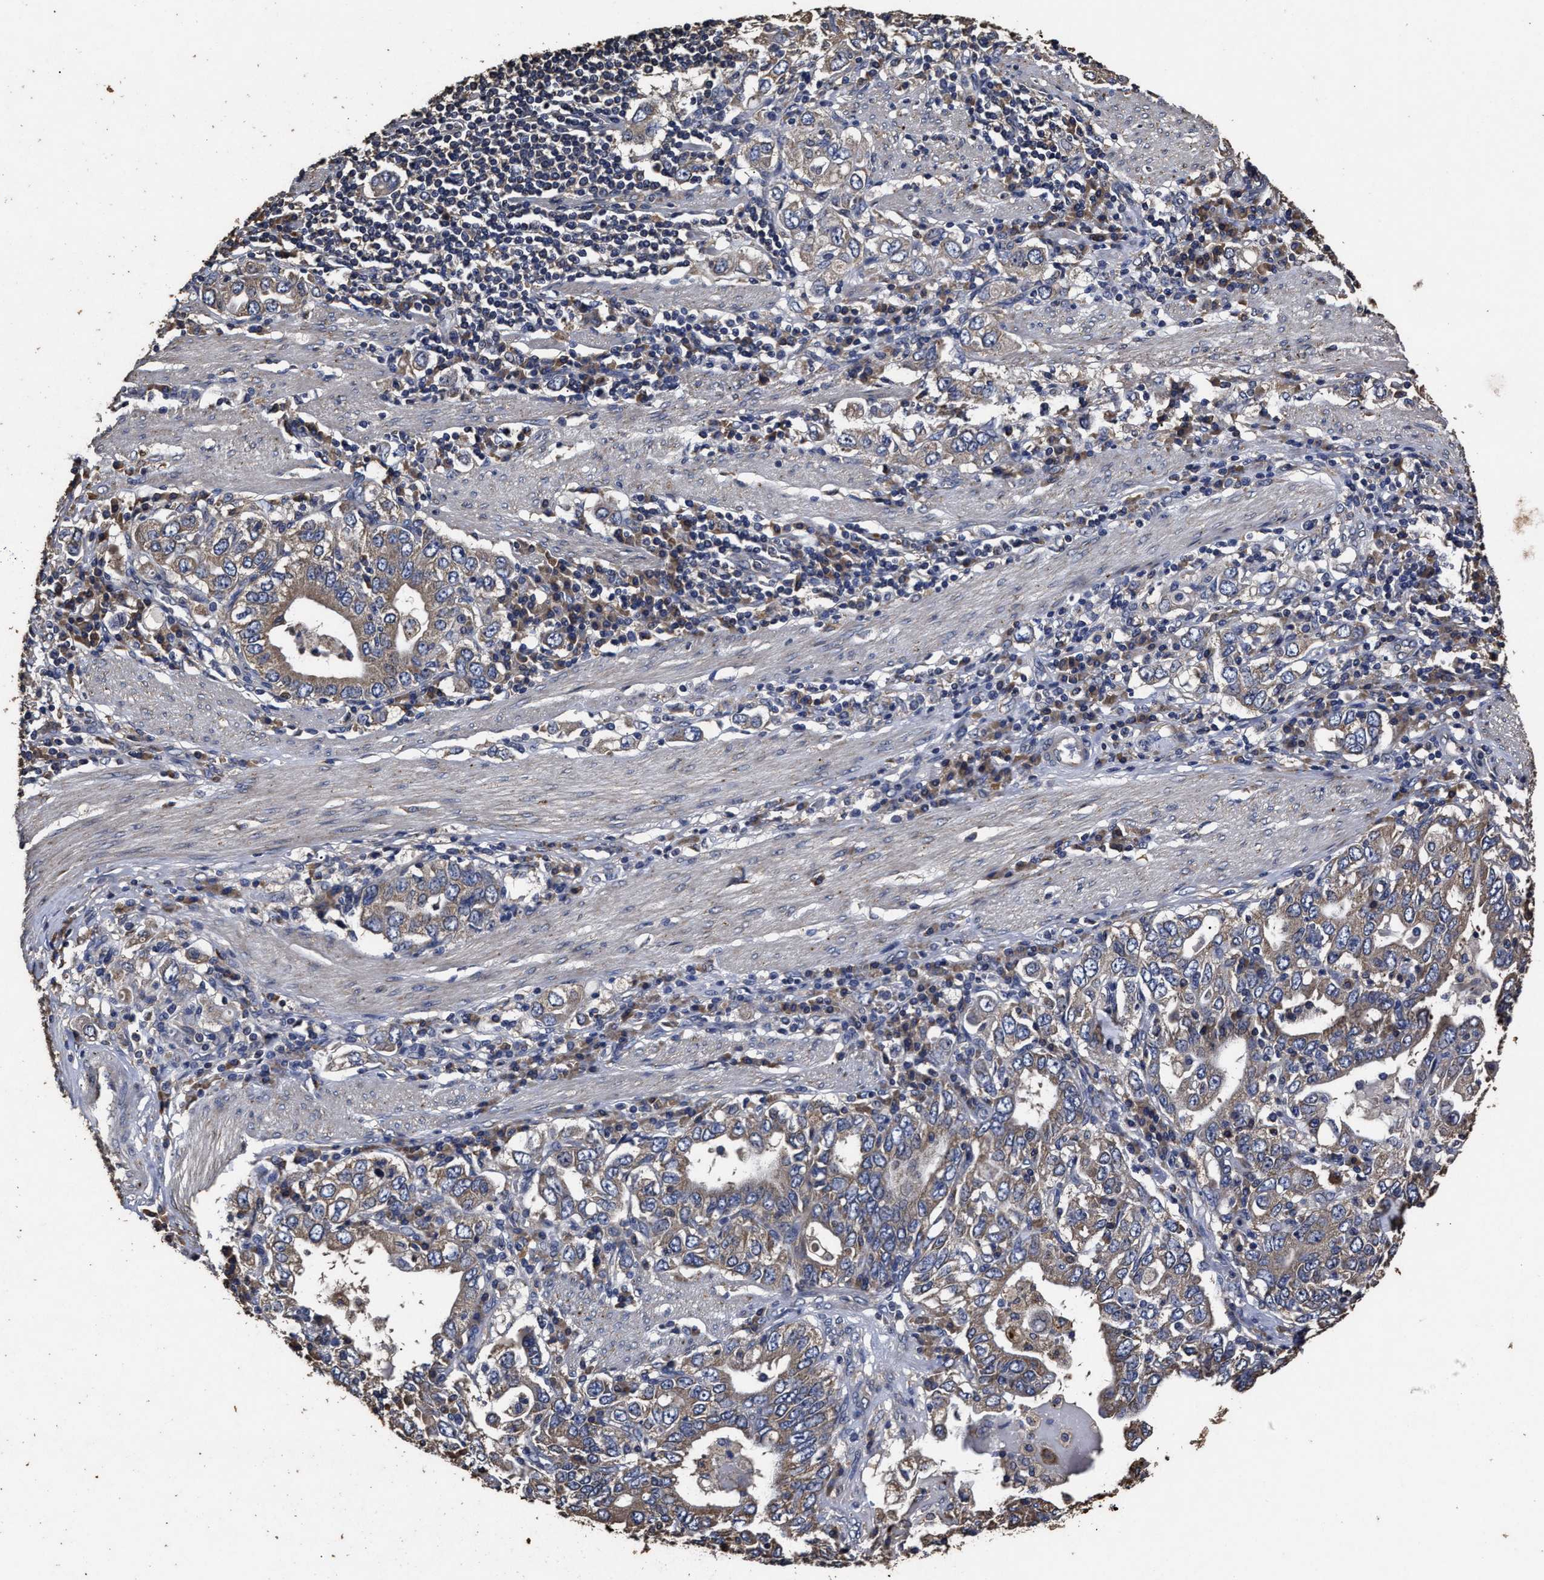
{"staining": {"intensity": "weak", "quantity": ">75%", "location": "cytoplasmic/membranous"}, "tissue": "stomach cancer", "cell_type": "Tumor cells", "image_type": "cancer", "snomed": [{"axis": "morphology", "description": "Adenocarcinoma, NOS"}, {"axis": "topography", "description": "Stomach, upper"}], "caption": "The histopathology image shows staining of adenocarcinoma (stomach), revealing weak cytoplasmic/membranous protein expression (brown color) within tumor cells.", "gene": "PPM1K", "patient": {"sex": "male", "age": 62}}